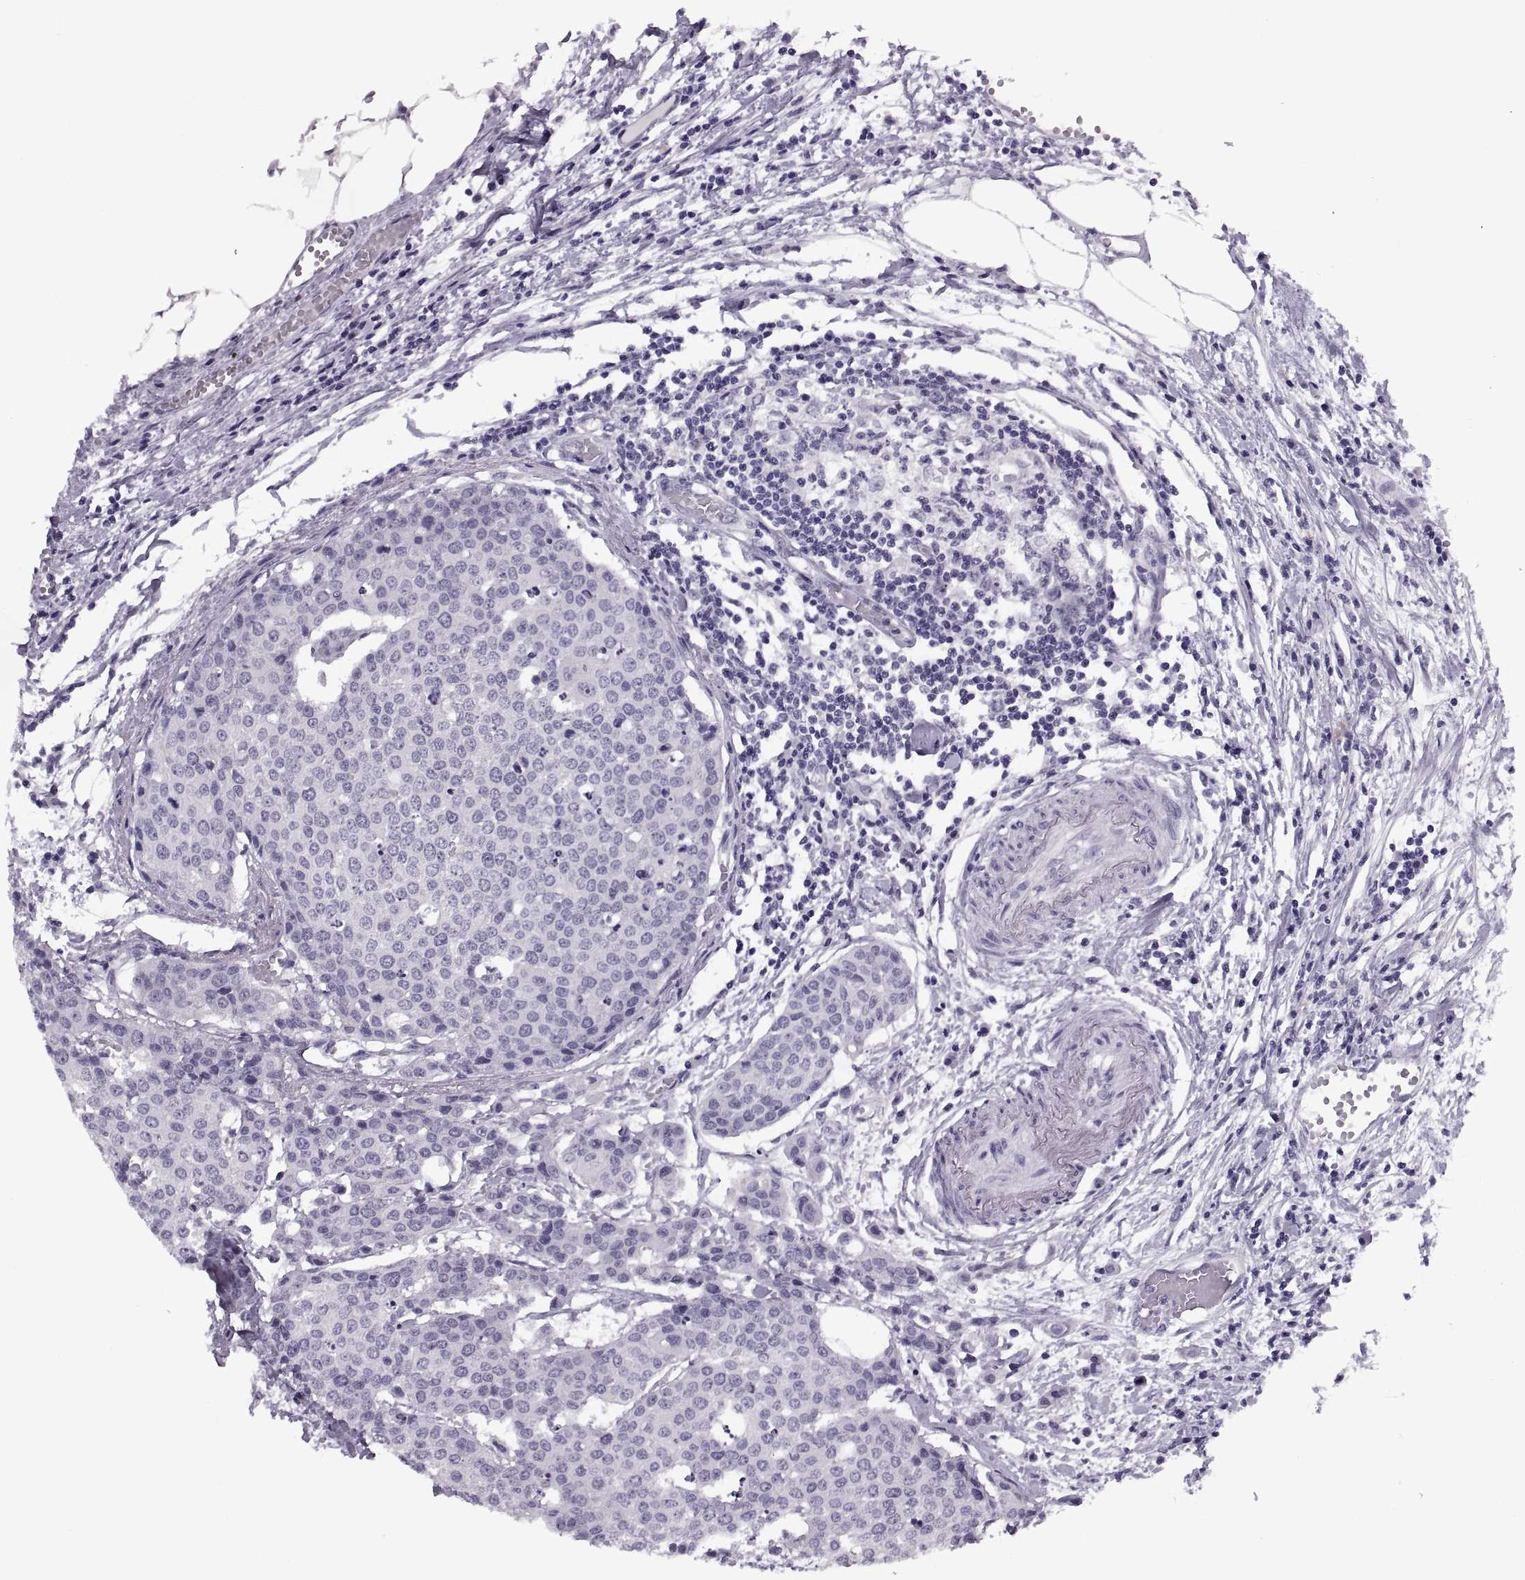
{"staining": {"intensity": "negative", "quantity": "none", "location": "none"}, "tissue": "carcinoid", "cell_type": "Tumor cells", "image_type": "cancer", "snomed": [{"axis": "morphology", "description": "Carcinoid, malignant, NOS"}, {"axis": "topography", "description": "Colon"}], "caption": "Immunohistochemistry histopathology image of neoplastic tissue: human carcinoid stained with DAB shows no significant protein positivity in tumor cells.", "gene": "TBC1D3G", "patient": {"sex": "male", "age": 81}}